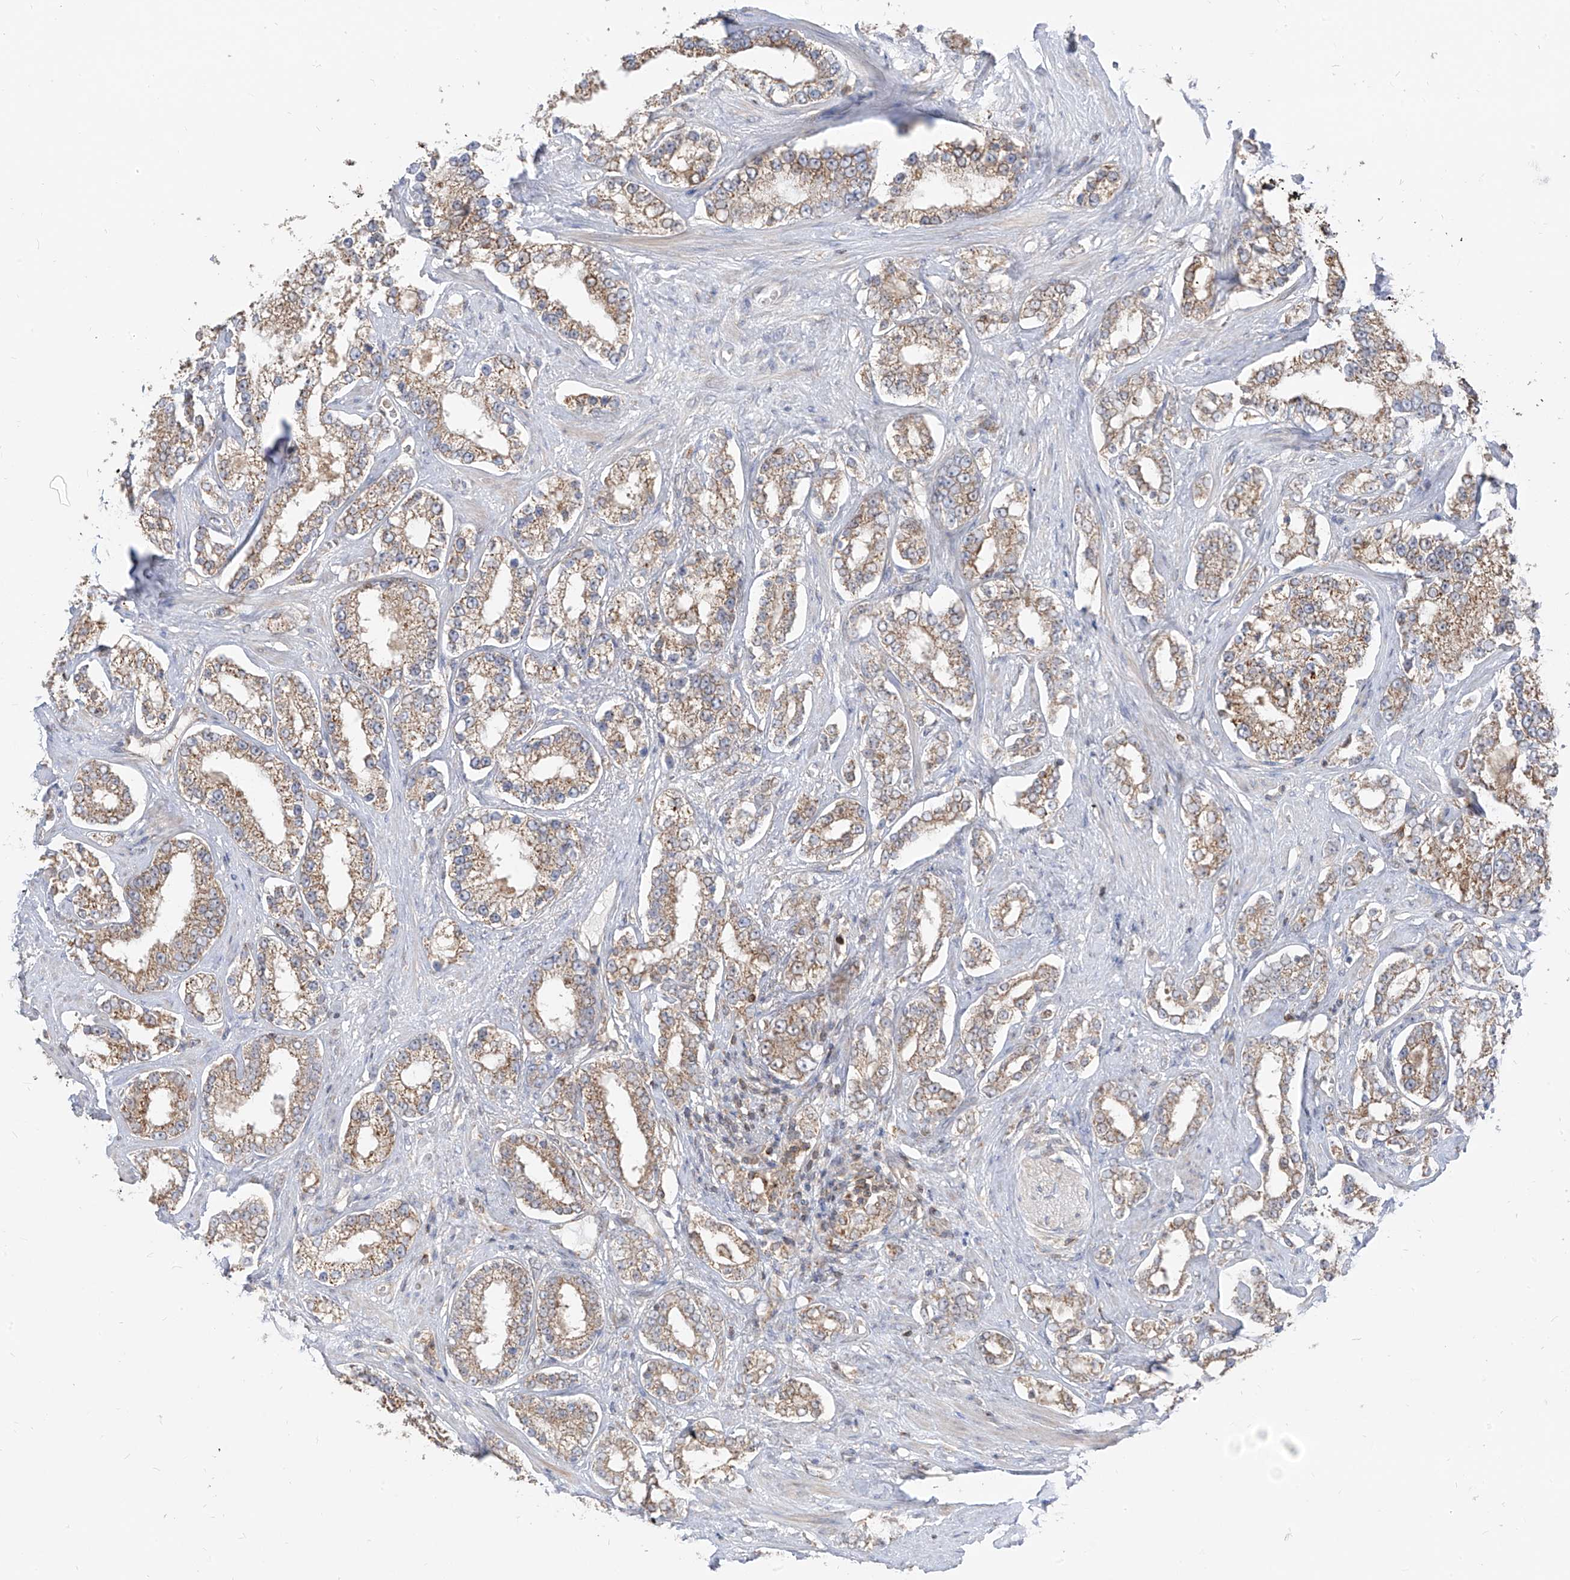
{"staining": {"intensity": "moderate", "quantity": ">75%", "location": "cytoplasmic/membranous"}, "tissue": "prostate cancer", "cell_type": "Tumor cells", "image_type": "cancer", "snomed": [{"axis": "morphology", "description": "Normal tissue, NOS"}, {"axis": "morphology", "description": "Adenocarcinoma, High grade"}, {"axis": "topography", "description": "Prostate"}], "caption": "IHC micrograph of human high-grade adenocarcinoma (prostate) stained for a protein (brown), which reveals medium levels of moderate cytoplasmic/membranous positivity in about >75% of tumor cells.", "gene": "ETHE1", "patient": {"sex": "male", "age": 83}}